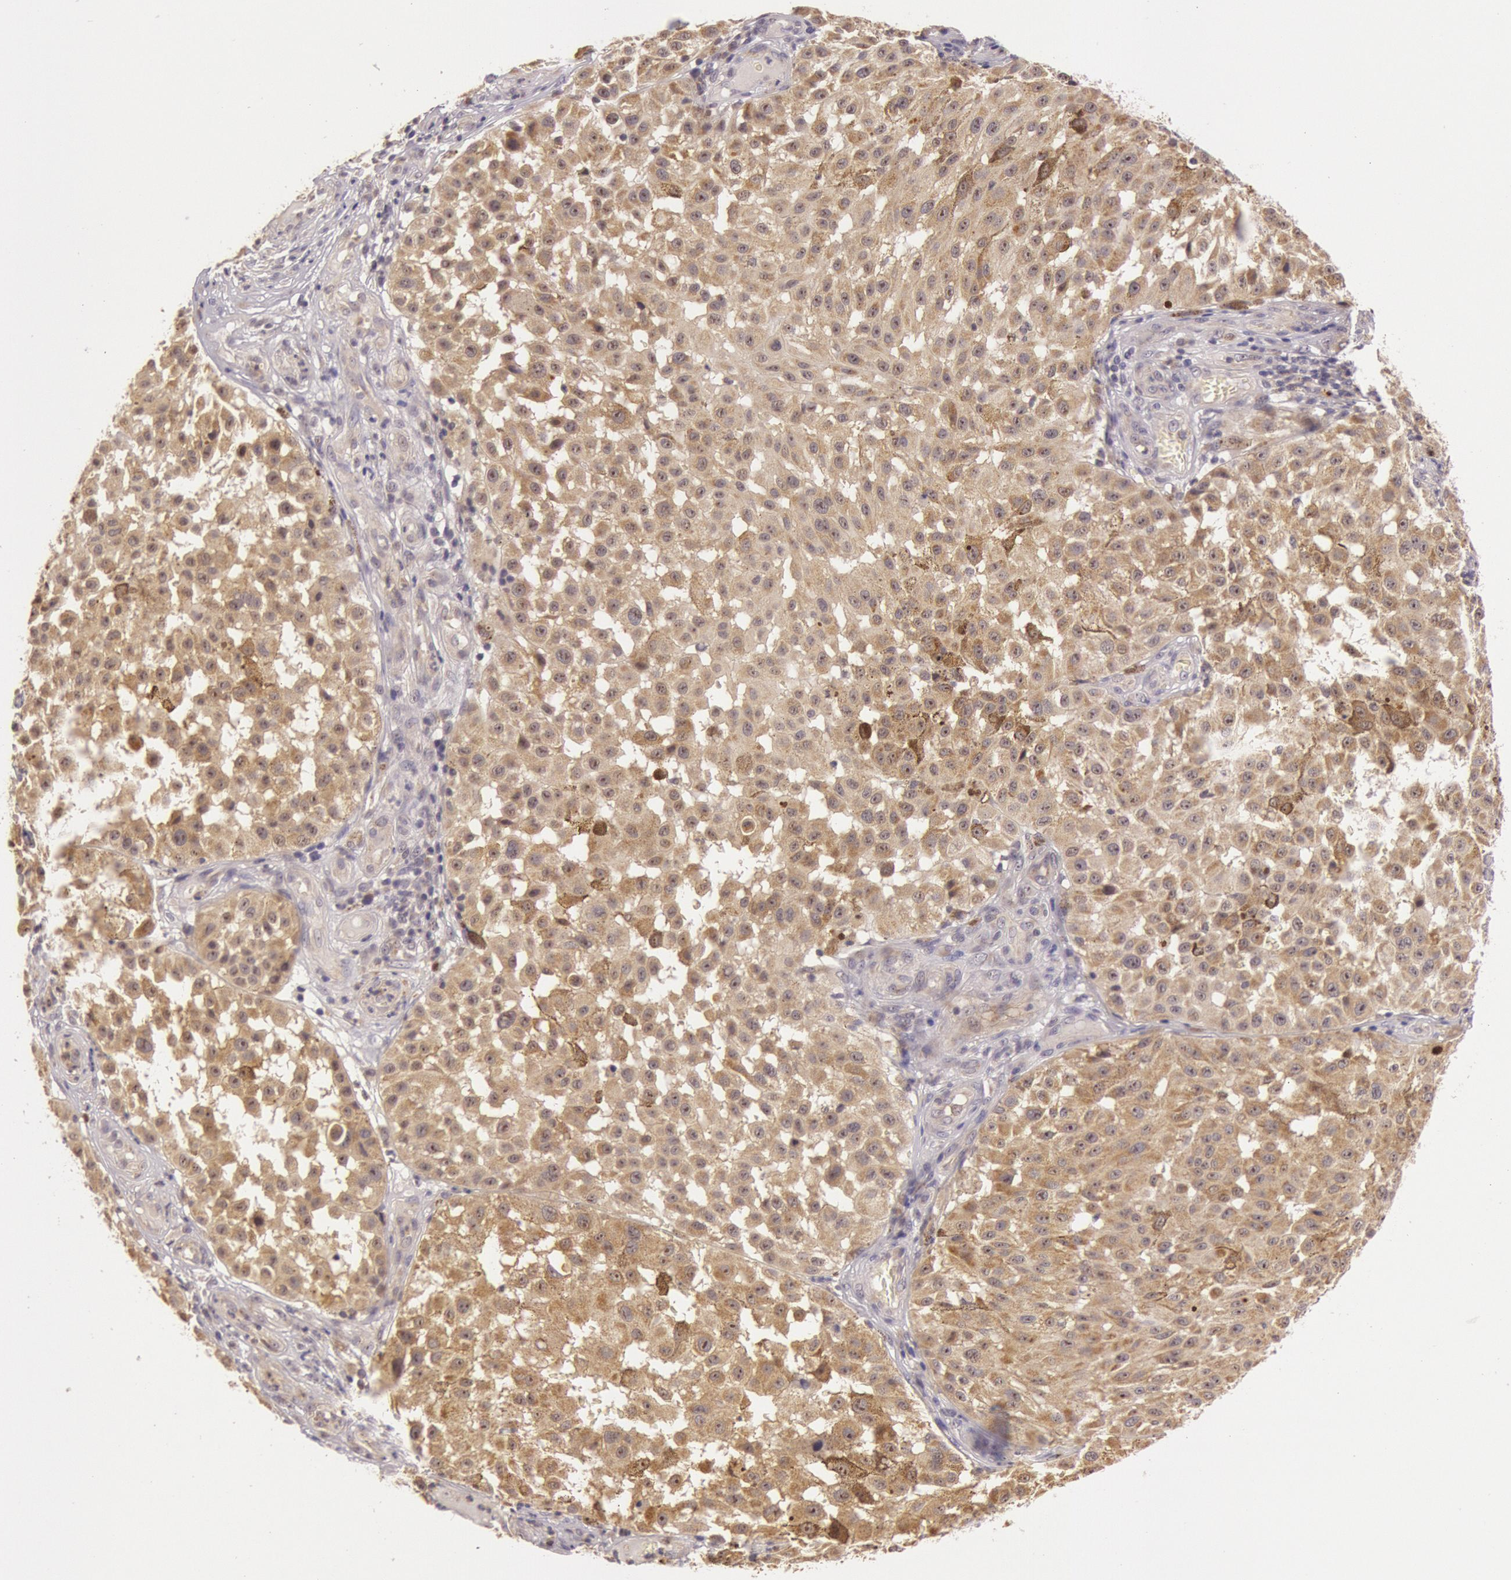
{"staining": {"intensity": "moderate", "quantity": ">75%", "location": "cytoplasmic/membranous,nuclear"}, "tissue": "melanoma", "cell_type": "Tumor cells", "image_type": "cancer", "snomed": [{"axis": "morphology", "description": "Malignant melanoma, NOS"}, {"axis": "topography", "description": "Skin"}], "caption": "The image reveals immunohistochemical staining of malignant melanoma. There is moderate cytoplasmic/membranous and nuclear expression is identified in approximately >75% of tumor cells. (Stains: DAB in brown, nuclei in blue, Microscopy: brightfield microscopy at high magnification).", "gene": "CDK16", "patient": {"sex": "female", "age": 64}}